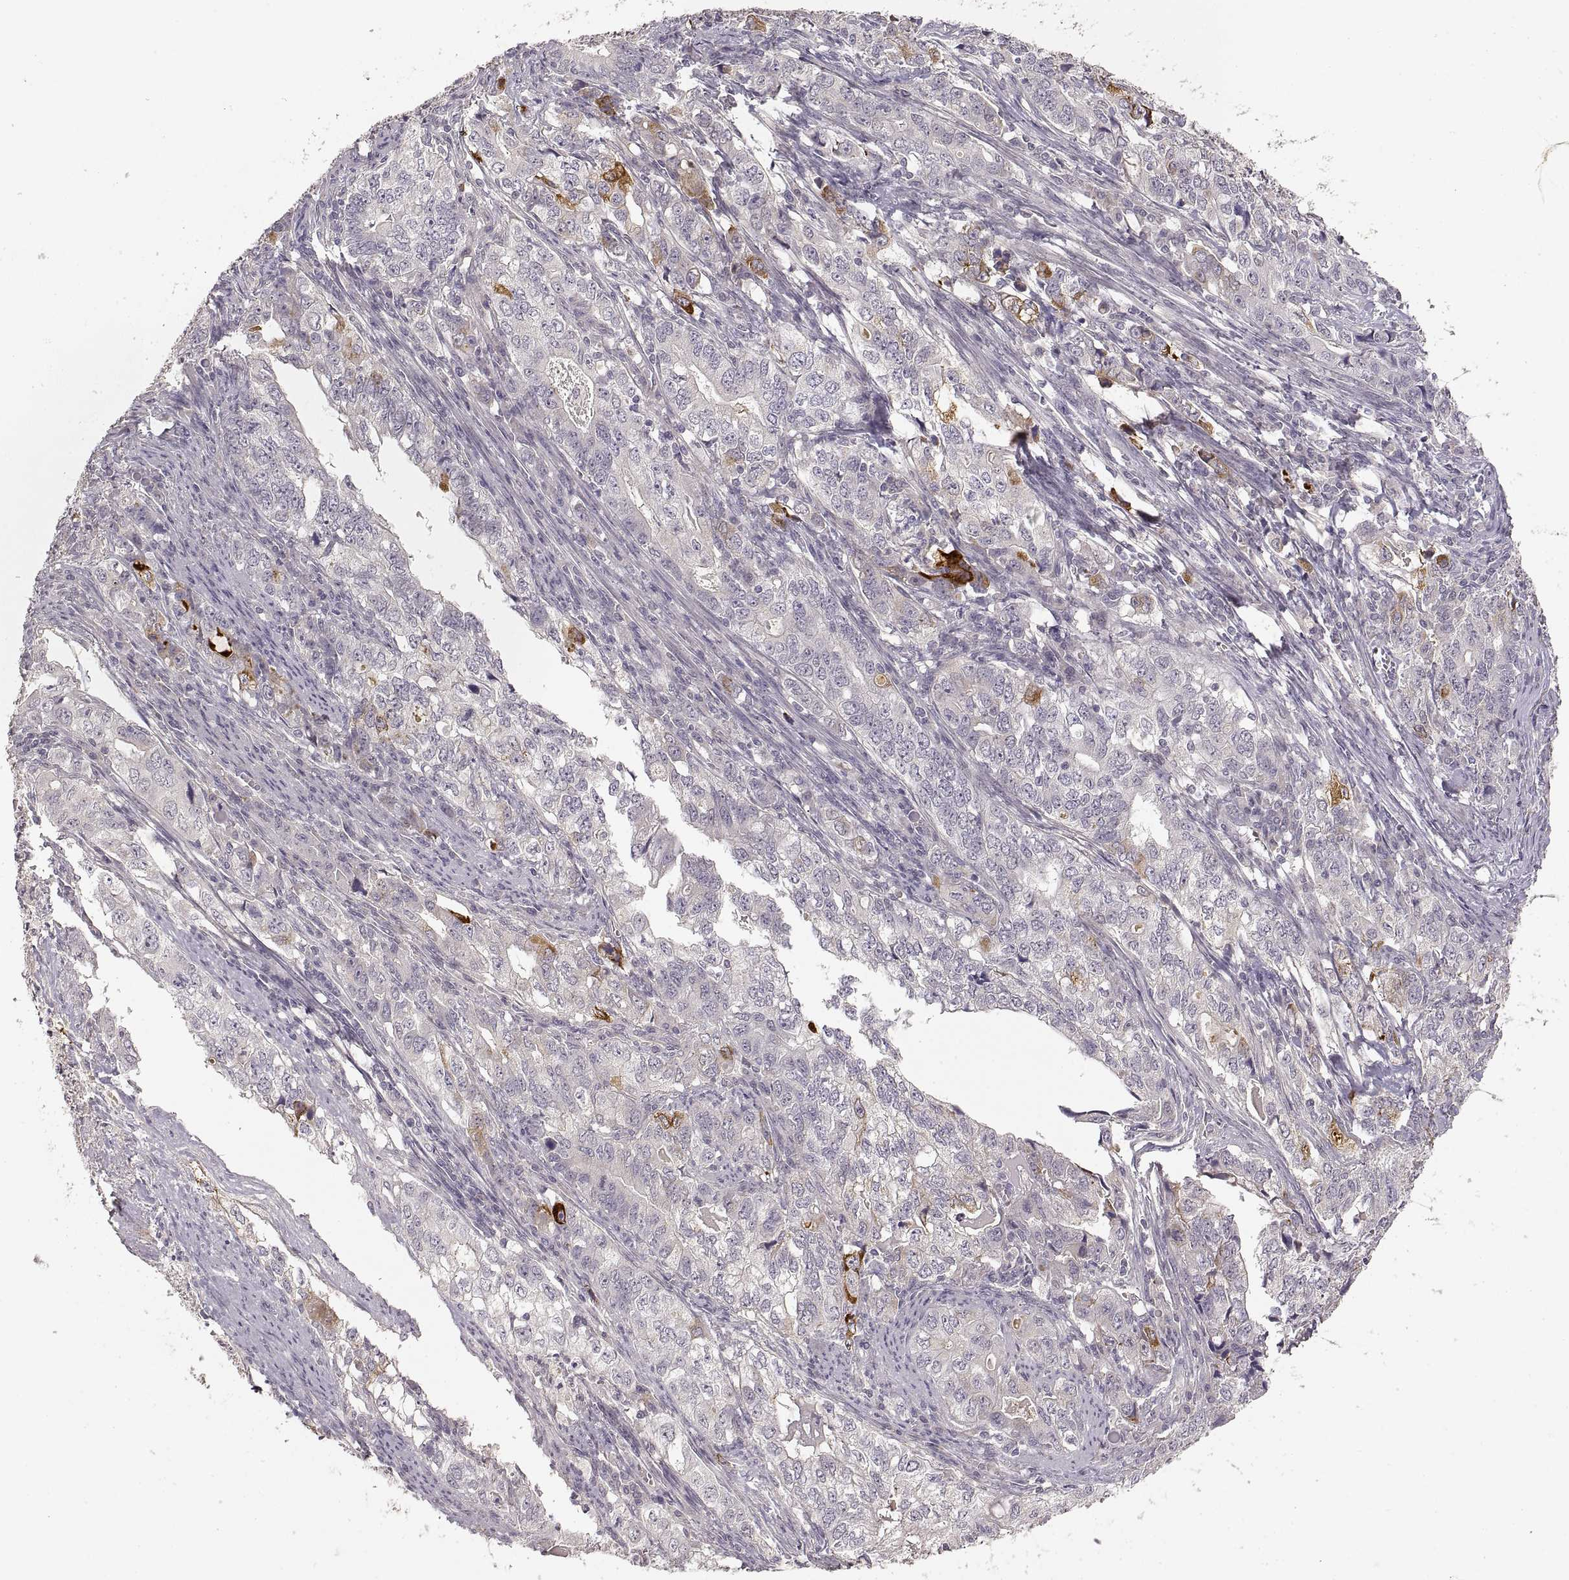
{"staining": {"intensity": "moderate", "quantity": "<25%", "location": "cytoplasmic/membranous"}, "tissue": "stomach cancer", "cell_type": "Tumor cells", "image_type": "cancer", "snomed": [{"axis": "morphology", "description": "Adenocarcinoma, NOS"}, {"axis": "topography", "description": "Stomach, lower"}], "caption": "Stomach cancer stained with immunohistochemistry (IHC) reveals moderate cytoplasmic/membranous expression in about <25% of tumor cells.", "gene": "LAMC2", "patient": {"sex": "female", "age": 72}}